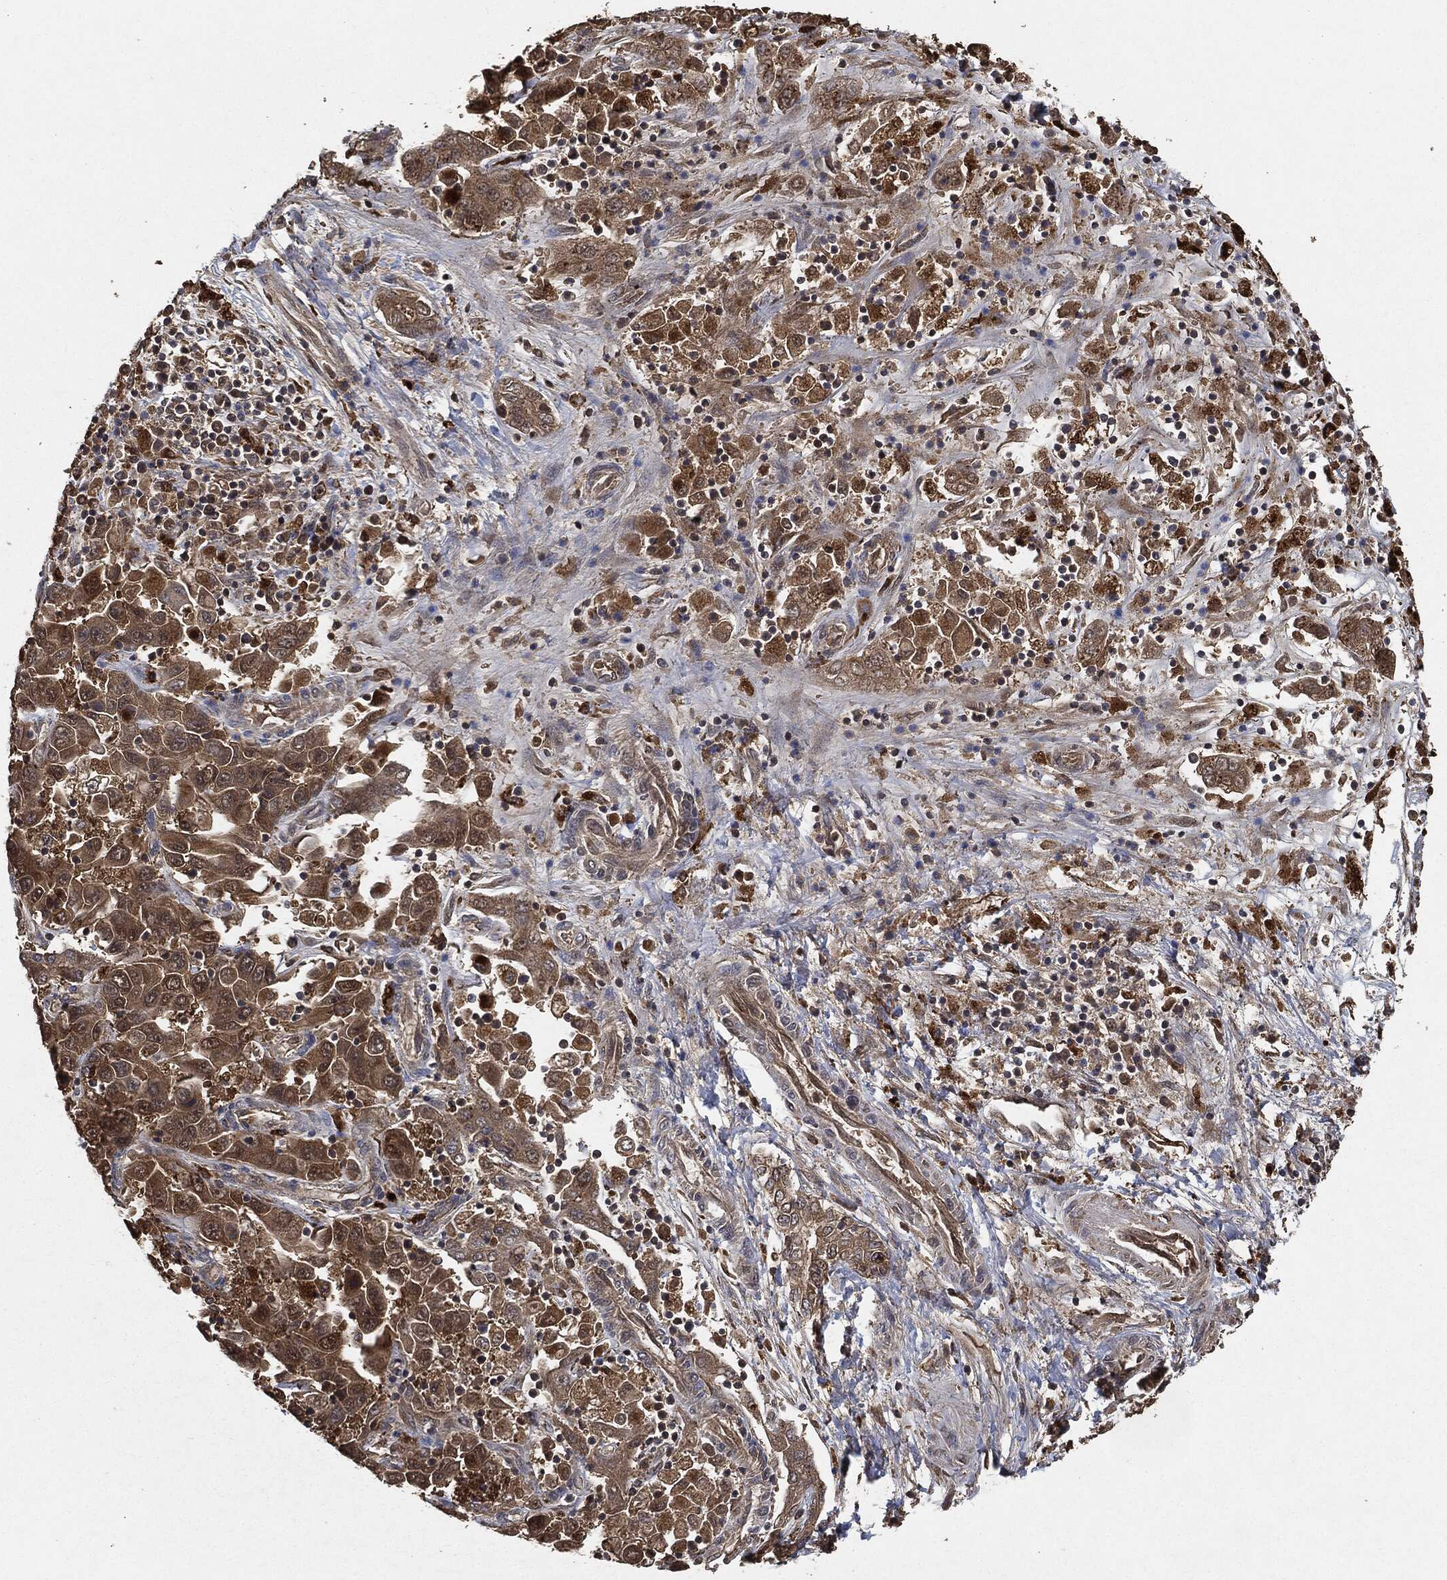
{"staining": {"intensity": "moderate", "quantity": ">75%", "location": "cytoplasmic/membranous"}, "tissue": "liver cancer", "cell_type": "Tumor cells", "image_type": "cancer", "snomed": [{"axis": "morphology", "description": "Cholangiocarcinoma"}, {"axis": "topography", "description": "Liver"}], "caption": "The micrograph reveals a brown stain indicating the presence of a protein in the cytoplasmic/membranous of tumor cells in liver cholangiocarcinoma.", "gene": "BRAF", "patient": {"sex": "female", "age": 52}}